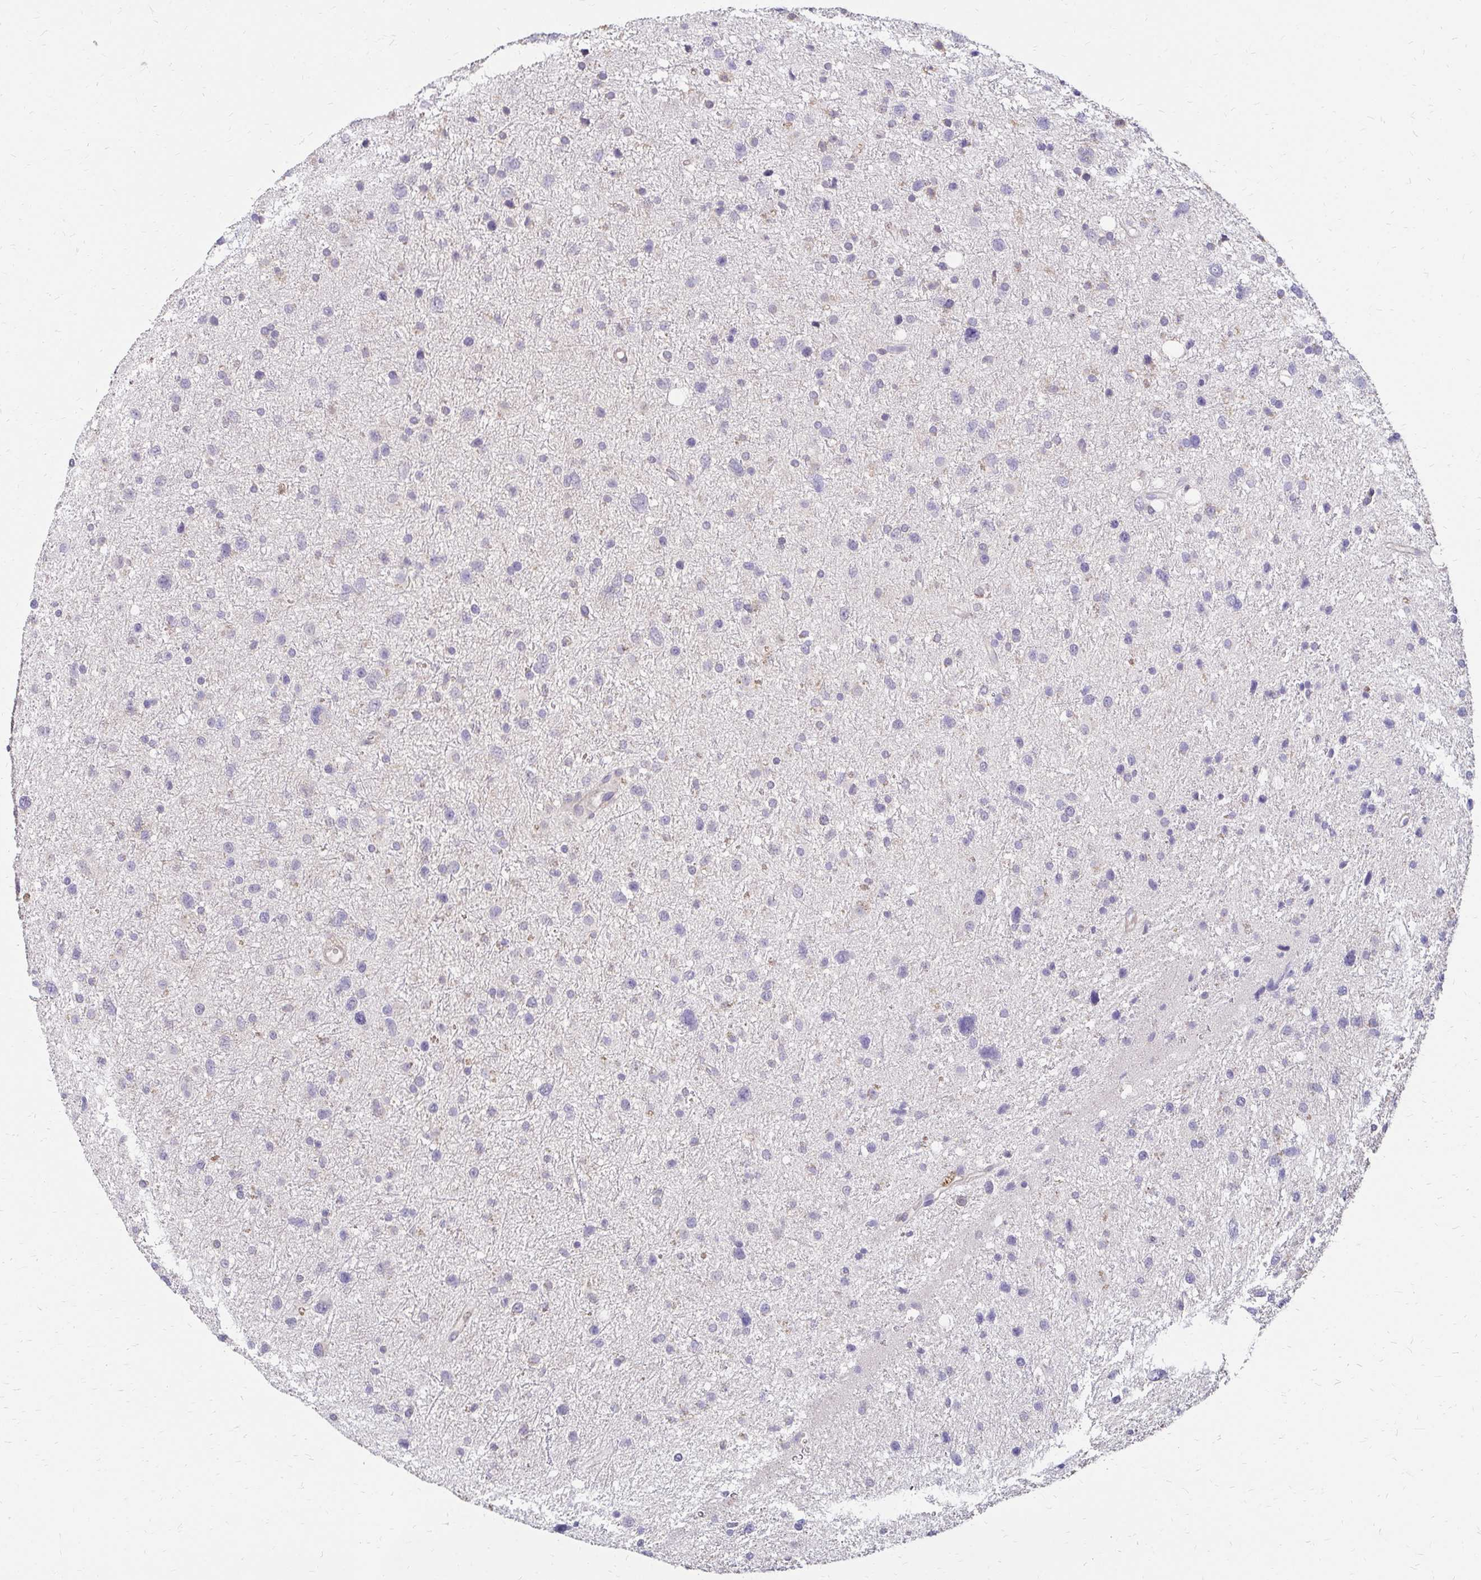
{"staining": {"intensity": "negative", "quantity": "none", "location": "none"}, "tissue": "glioma", "cell_type": "Tumor cells", "image_type": "cancer", "snomed": [{"axis": "morphology", "description": "Glioma, malignant, Low grade"}, {"axis": "topography", "description": "Brain"}], "caption": "Histopathology image shows no significant protein staining in tumor cells of glioma.", "gene": "PRIMA1", "patient": {"sex": "female", "age": 55}}